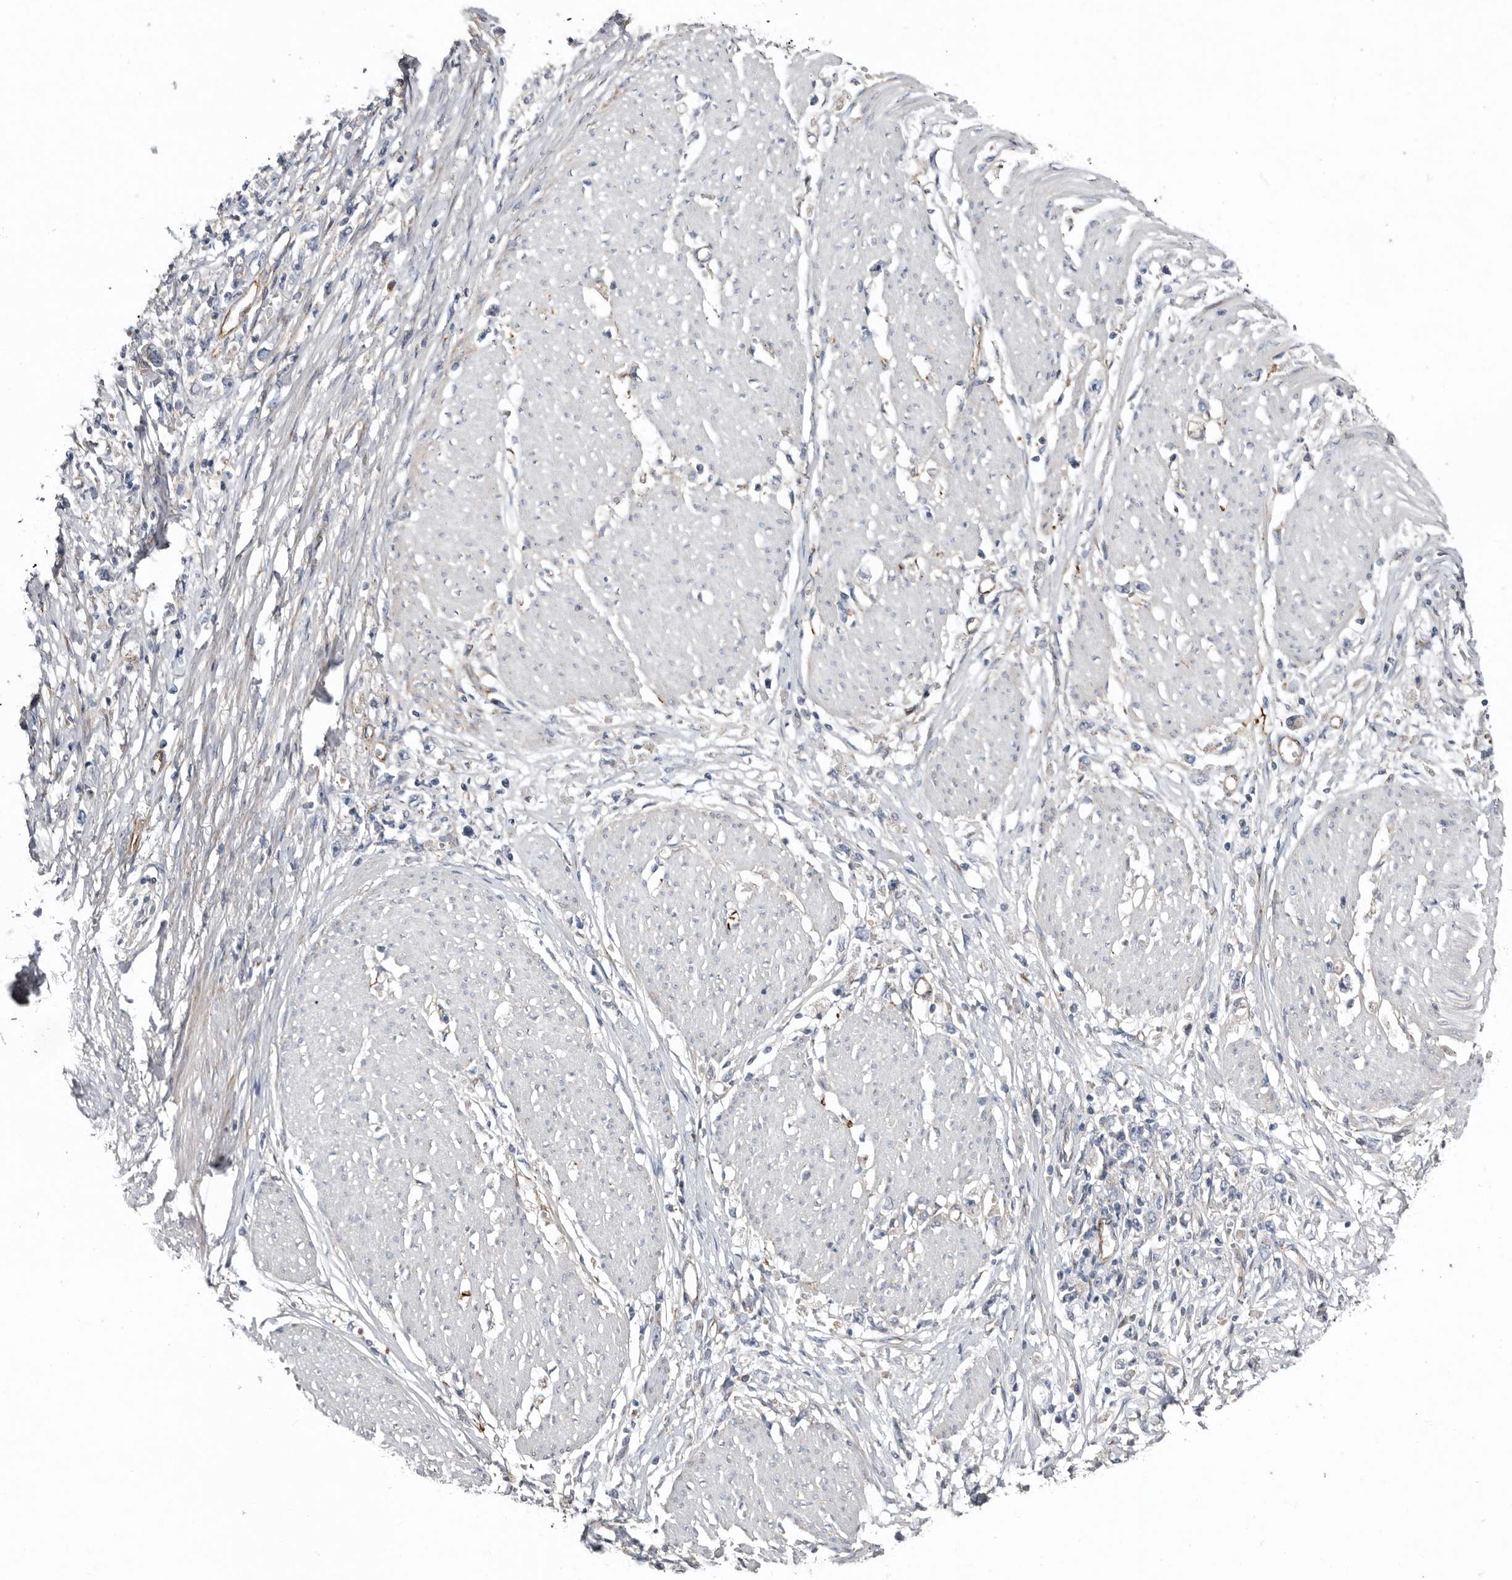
{"staining": {"intensity": "negative", "quantity": "none", "location": "none"}, "tissue": "stomach cancer", "cell_type": "Tumor cells", "image_type": "cancer", "snomed": [{"axis": "morphology", "description": "Adenocarcinoma, NOS"}, {"axis": "topography", "description": "Stomach"}], "caption": "Adenocarcinoma (stomach) was stained to show a protein in brown. There is no significant expression in tumor cells.", "gene": "LUZP1", "patient": {"sex": "female", "age": 59}}